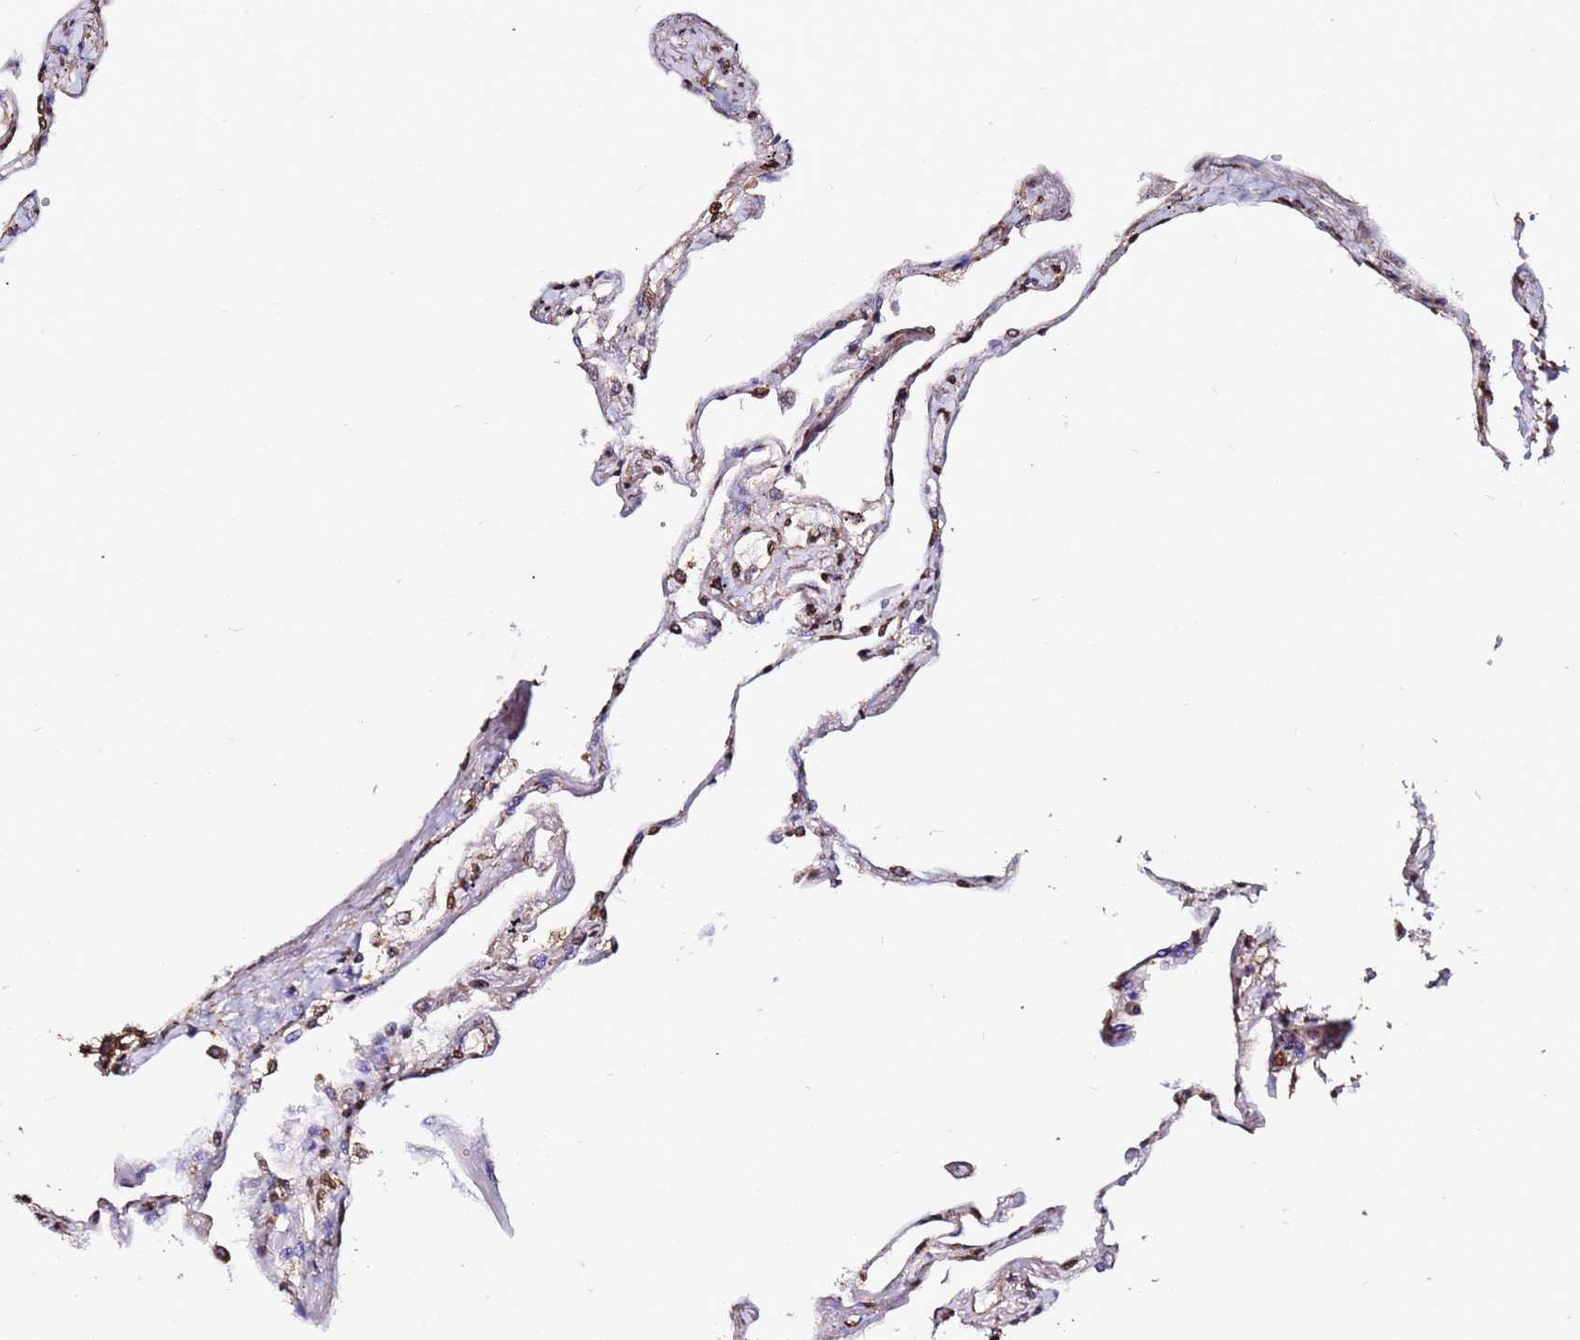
{"staining": {"intensity": "moderate", "quantity": ">75%", "location": "nuclear"}, "tissue": "lung", "cell_type": "Alveolar cells", "image_type": "normal", "snomed": [{"axis": "morphology", "description": "Normal tissue, NOS"}, {"axis": "topography", "description": "Lung"}], "caption": "DAB (3,3'-diaminobenzidine) immunohistochemical staining of normal lung shows moderate nuclear protein positivity in approximately >75% of alveolar cells. Ihc stains the protein of interest in brown and the nuclei are stained blue.", "gene": "TRIP6", "patient": {"sex": "female", "age": 67}}